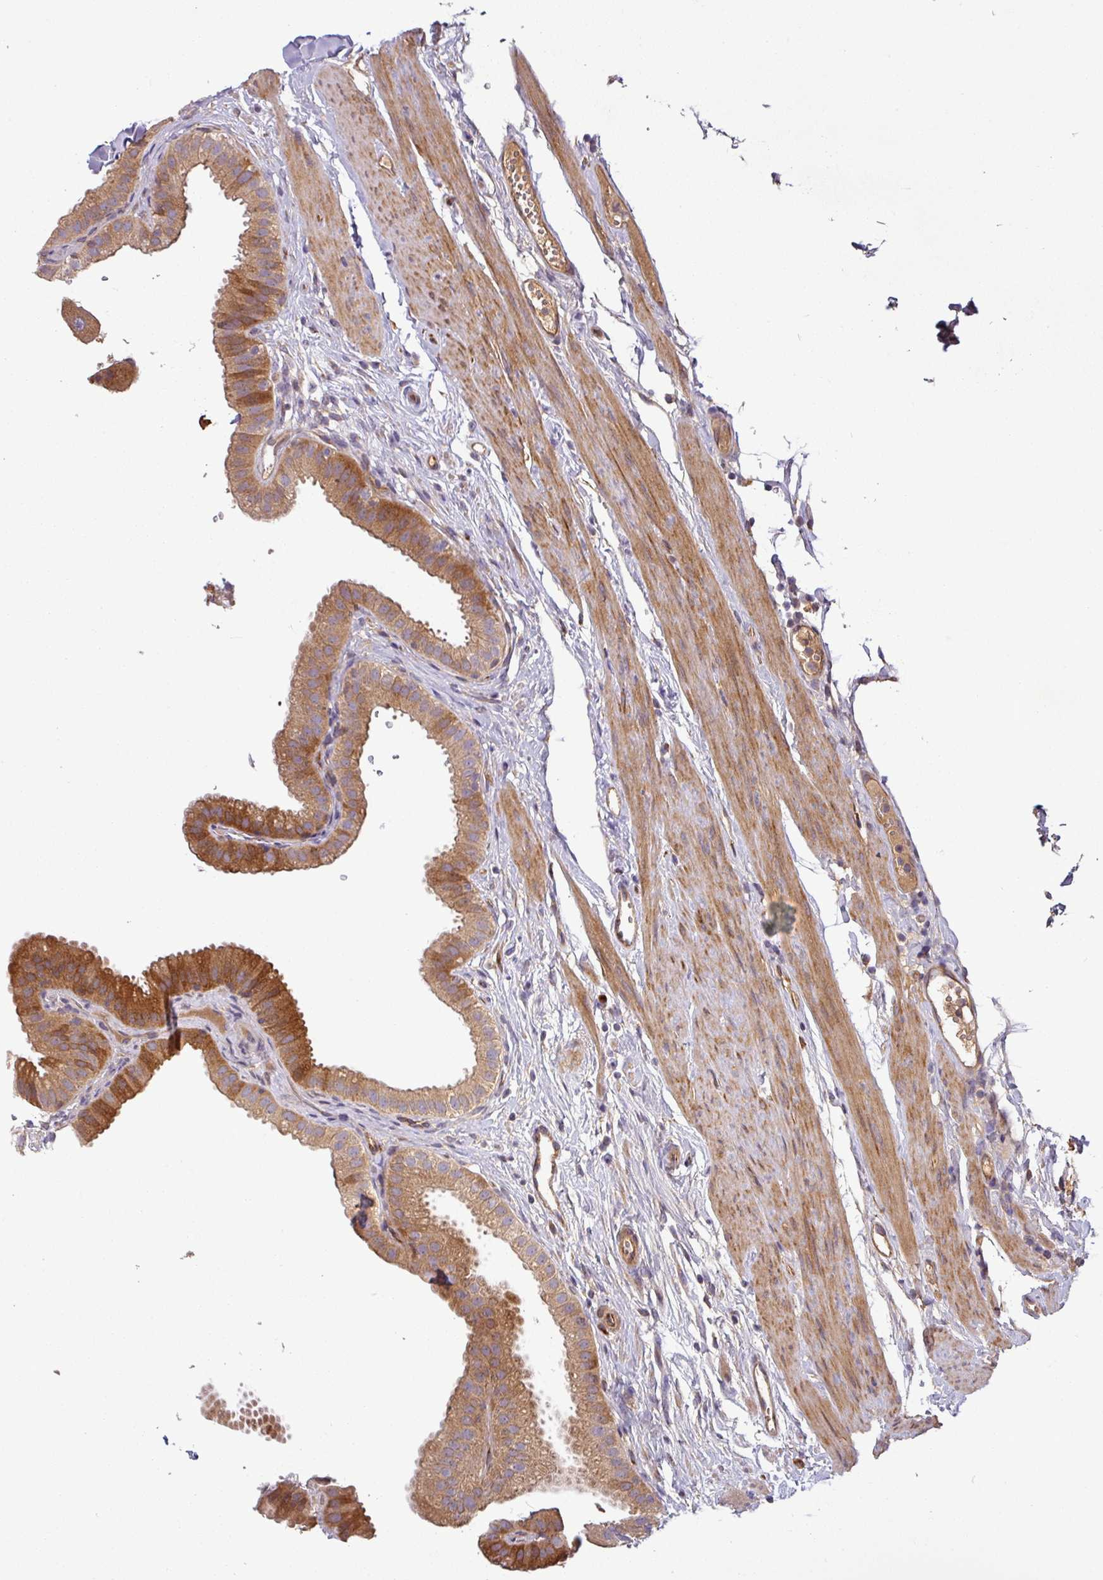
{"staining": {"intensity": "strong", "quantity": "25%-75%", "location": "cytoplasmic/membranous"}, "tissue": "gallbladder", "cell_type": "Glandular cells", "image_type": "normal", "snomed": [{"axis": "morphology", "description": "Normal tissue, NOS"}, {"axis": "topography", "description": "Gallbladder"}], "caption": "Protein expression analysis of normal gallbladder reveals strong cytoplasmic/membranous positivity in about 25%-75% of glandular cells. (IHC, brightfield microscopy, high magnification).", "gene": "ART1", "patient": {"sex": "female", "age": 61}}